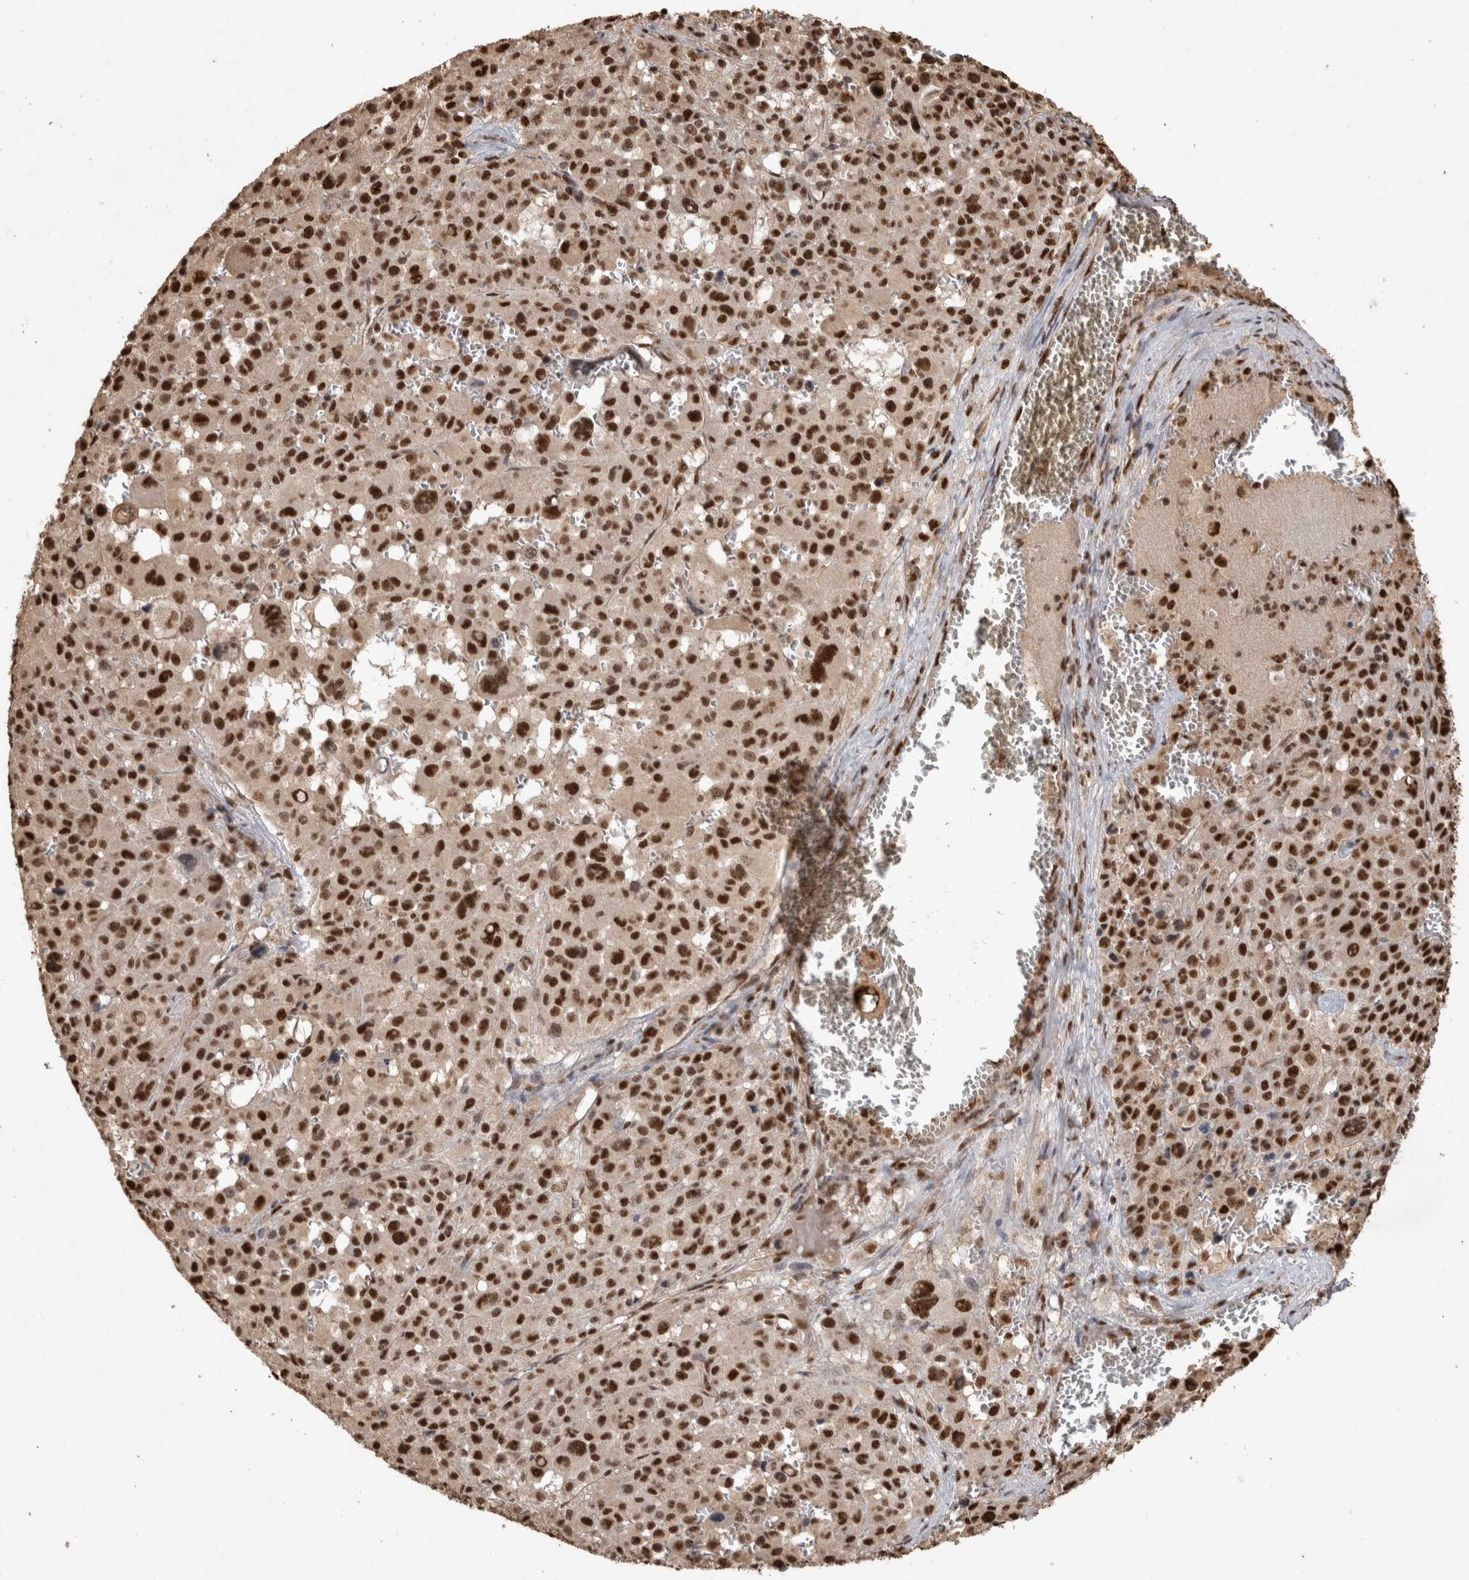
{"staining": {"intensity": "strong", "quantity": "25%-75%", "location": "nuclear"}, "tissue": "melanoma", "cell_type": "Tumor cells", "image_type": "cancer", "snomed": [{"axis": "morphology", "description": "Malignant melanoma, Metastatic site"}, {"axis": "topography", "description": "Skin"}], "caption": "High-power microscopy captured an immunohistochemistry (IHC) image of malignant melanoma (metastatic site), revealing strong nuclear staining in about 25%-75% of tumor cells. (DAB (3,3'-diaminobenzidine) = brown stain, brightfield microscopy at high magnification).", "gene": "RAD50", "patient": {"sex": "female", "age": 74}}